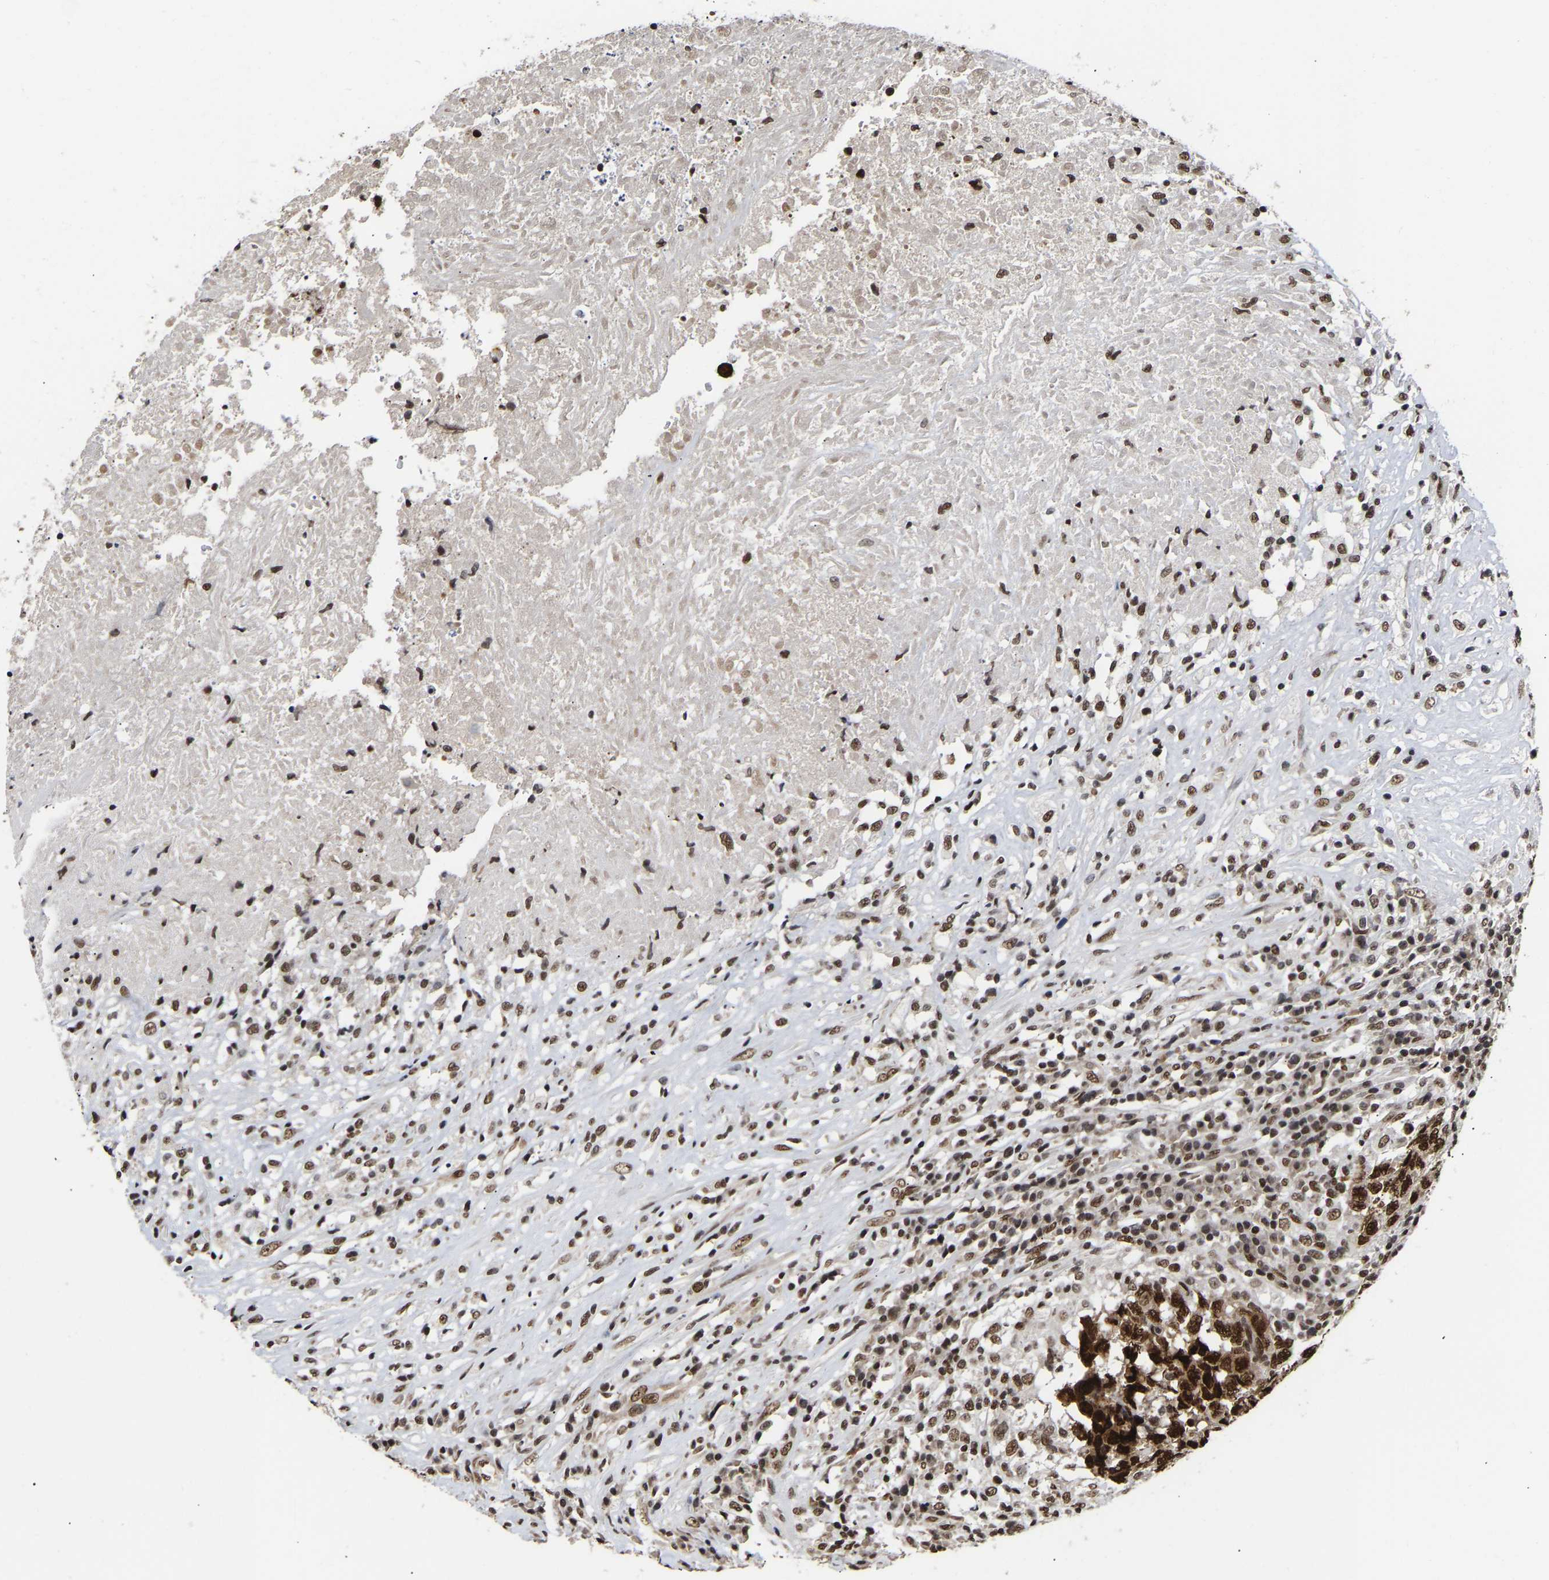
{"staining": {"intensity": "strong", "quantity": ">75%", "location": "cytoplasmic/membranous,nuclear"}, "tissue": "testis cancer", "cell_type": "Tumor cells", "image_type": "cancer", "snomed": [{"axis": "morphology", "description": "Necrosis, NOS"}, {"axis": "morphology", "description": "Carcinoma, Embryonal, NOS"}, {"axis": "topography", "description": "Testis"}], "caption": "Human testis cancer stained with a protein marker demonstrates strong staining in tumor cells.", "gene": "PSIP1", "patient": {"sex": "male", "age": 19}}